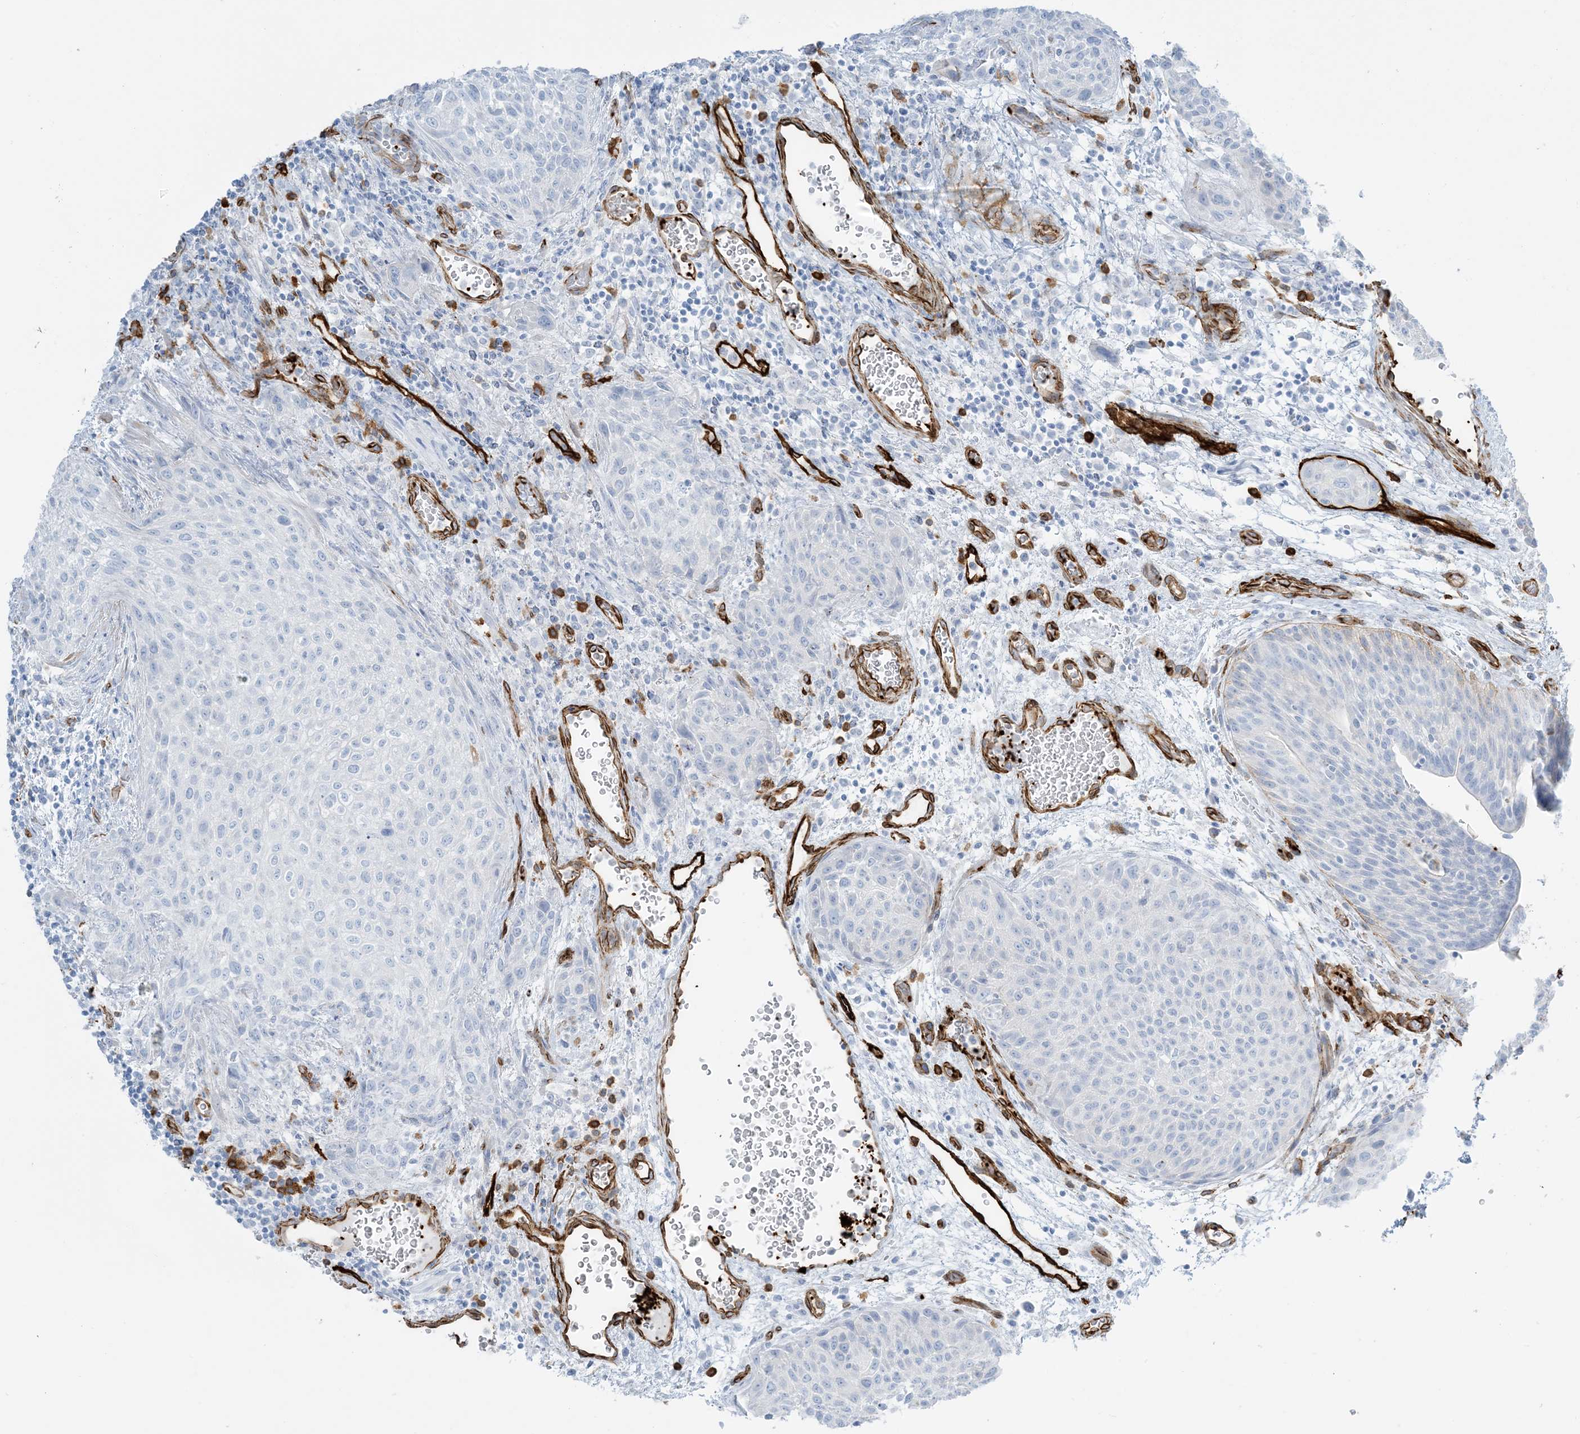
{"staining": {"intensity": "negative", "quantity": "none", "location": "none"}, "tissue": "urothelial cancer", "cell_type": "Tumor cells", "image_type": "cancer", "snomed": [{"axis": "morphology", "description": "Urothelial carcinoma, High grade"}, {"axis": "topography", "description": "Urinary bladder"}], "caption": "This is an immunohistochemistry photomicrograph of human urothelial cancer. There is no expression in tumor cells.", "gene": "EPS8L3", "patient": {"sex": "male", "age": 35}}